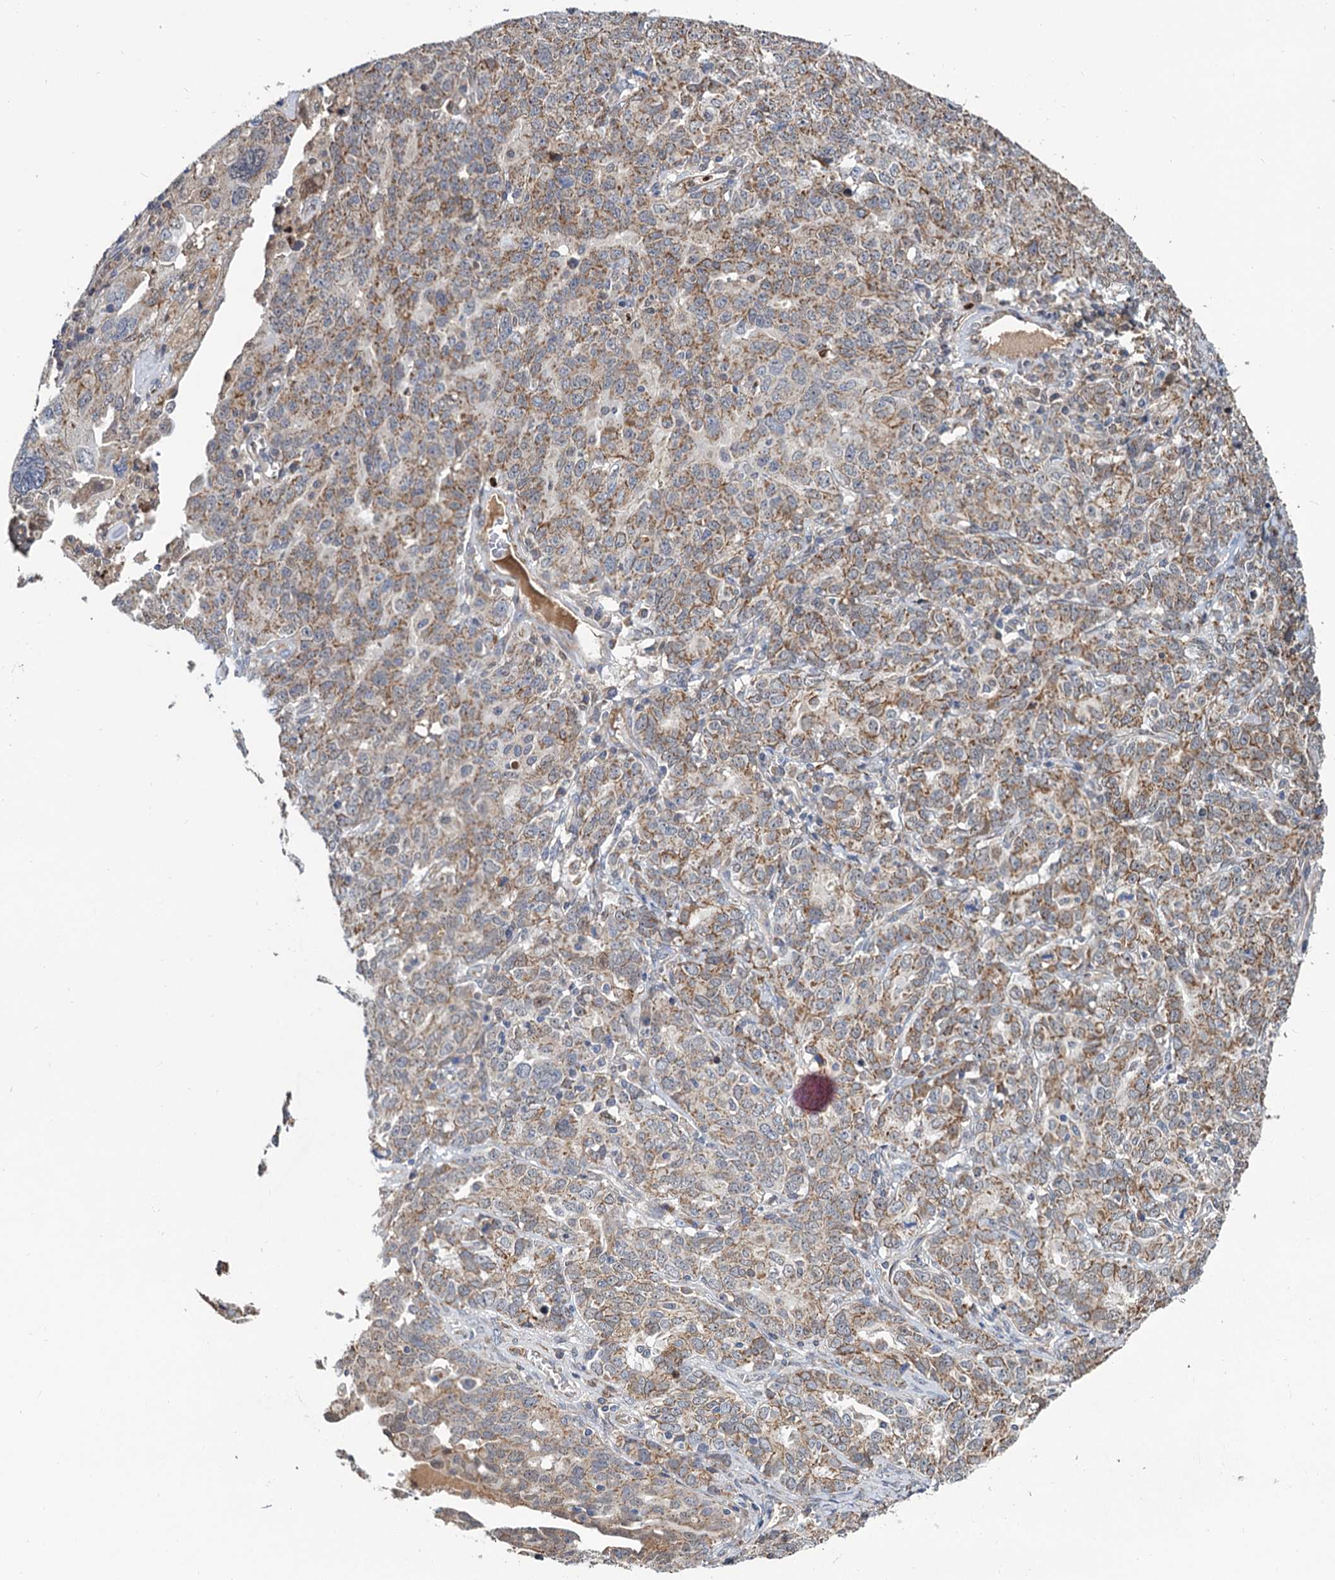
{"staining": {"intensity": "moderate", "quantity": ">75%", "location": "cytoplasmic/membranous"}, "tissue": "ovarian cancer", "cell_type": "Tumor cells", "image_type": "cancer", "snomed": [{"axis": "morphology", "description": "Carcinoma, endometroid"}, {"axis": "topography", "description": "Ovary"}], "caption": "This is an image of immunohistochemistry (IHC) staining of ovarian cancer (endometroid carcinoma), which shows moderate positivity in the cytoplasmic/membranous of tumor cells.", "gene": "ALKBH7", "patient": {"sex": "female", "age": 62}}